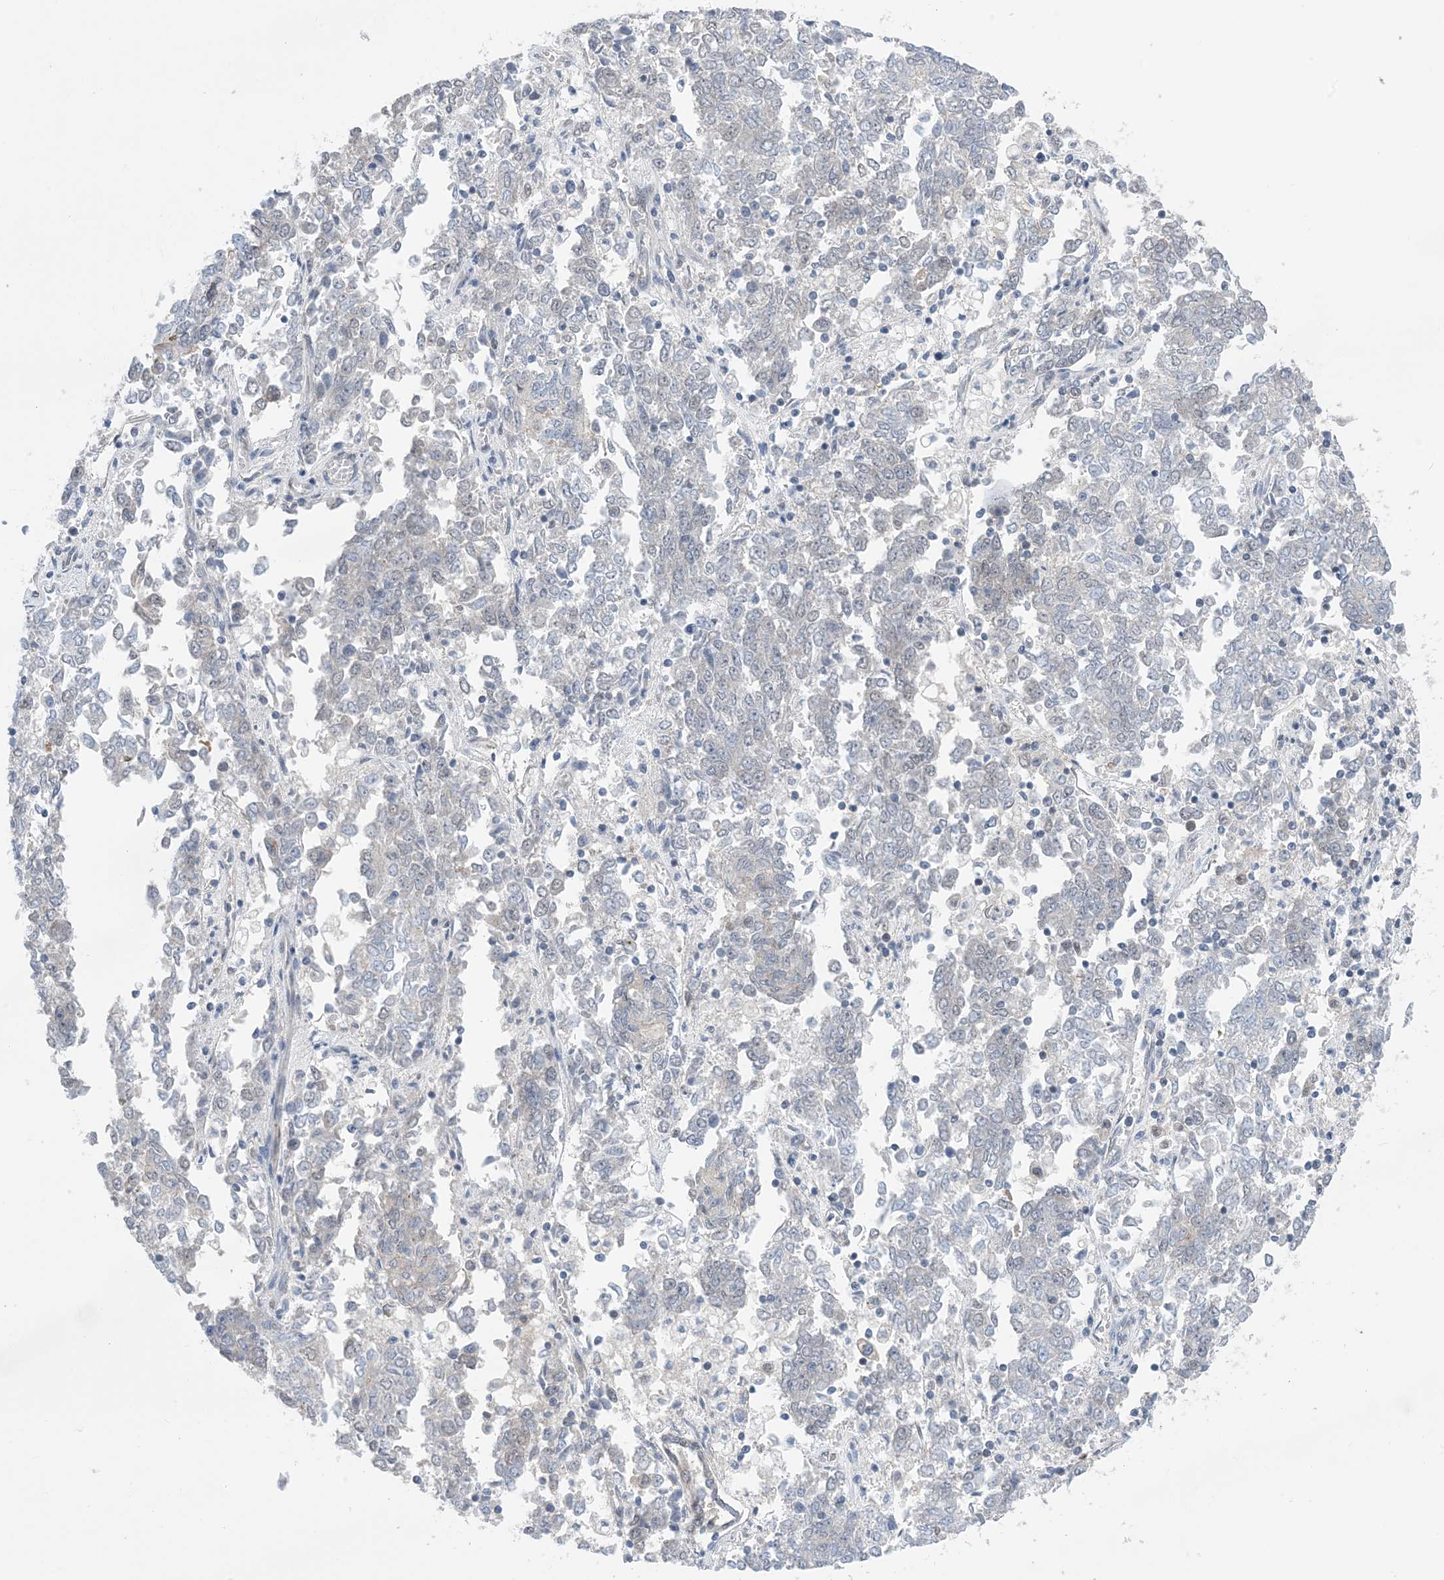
{"staining": {"intensity": "negative", "quantity": "none", "location": "none"}, "tissue": "endometrial cancer", "cell_type": "Tumor cells", "image_type": "cancer", "snomed": [{"axis": "morphology", "description": "Adenocarcinoma, NOS"}, {"axis": "topography", "description": "Endometrium"}], "caption": "Endometrial adenocarcinoma was stained to show a protein in brown. There is no significant staining in tumor cells. (DAB IHC visualized using brightfield microscopy, high magnification).", "gene": "EHBP1", "patient": {"sex": "female", "age": 80}}